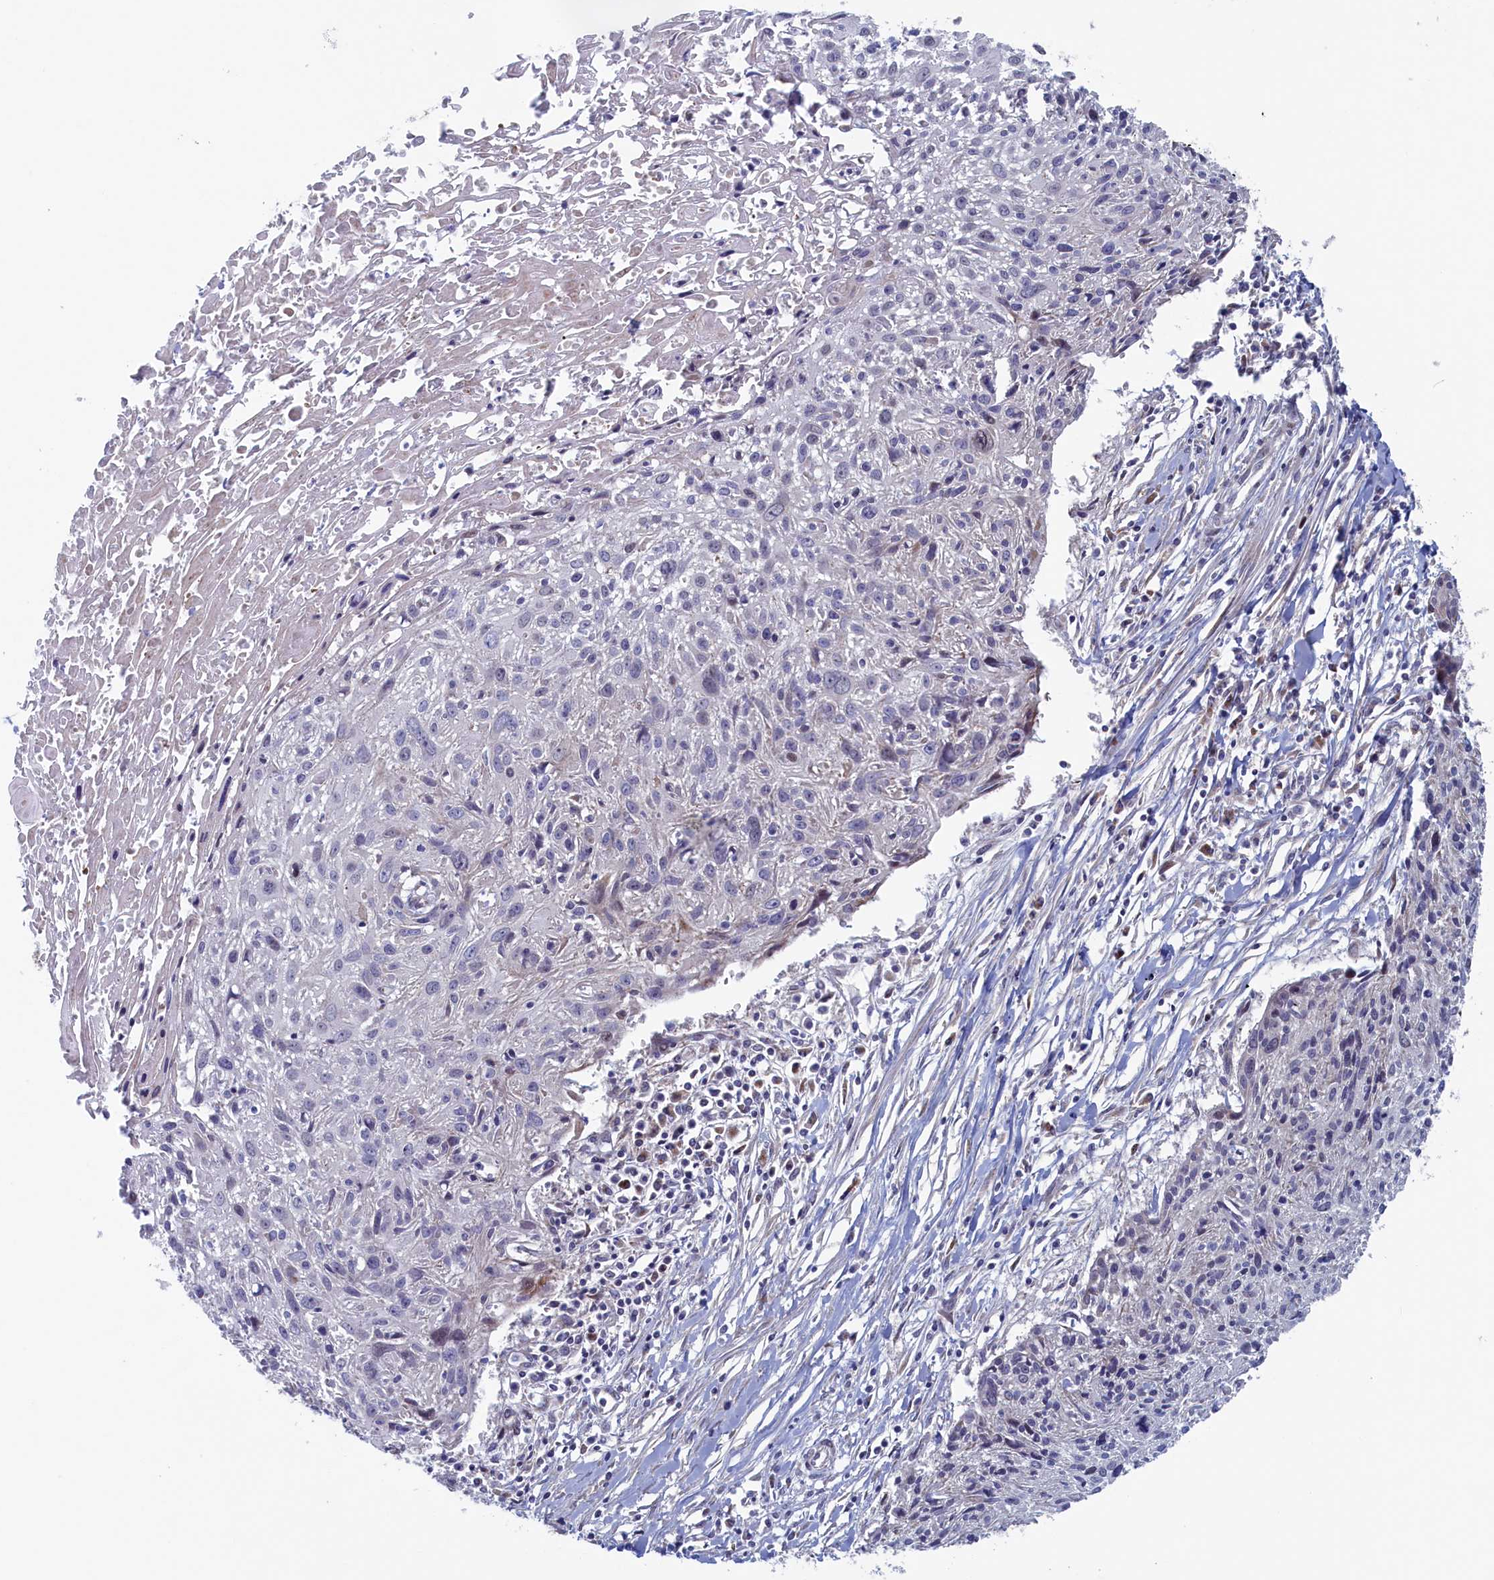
{"staining": {"intensity": "negative", "quantity": "none", "location": "none"}, "tissue": "cervical cancer", "cell_type": "Tumor cells", "image_type": "cancer", "snomed": [{"axis": "morphology", "description": "Squamous cell carcinoma, NOS"}, {"axis": "topography", "description": "Cervix"}], "caption": "Immunohistochemistry of human cervical squamous cell carcinoma demonstrates no staining in tumor cells. Brightfield microscopy of immunohistochemistry (IHC) stained with DAB (3,3'-diaminobenzidine) (brown) and hematoxylin (blue), captured at high magnification.", "gene": "MTFMT", "patient": {"sex": "female", "age": 51}}